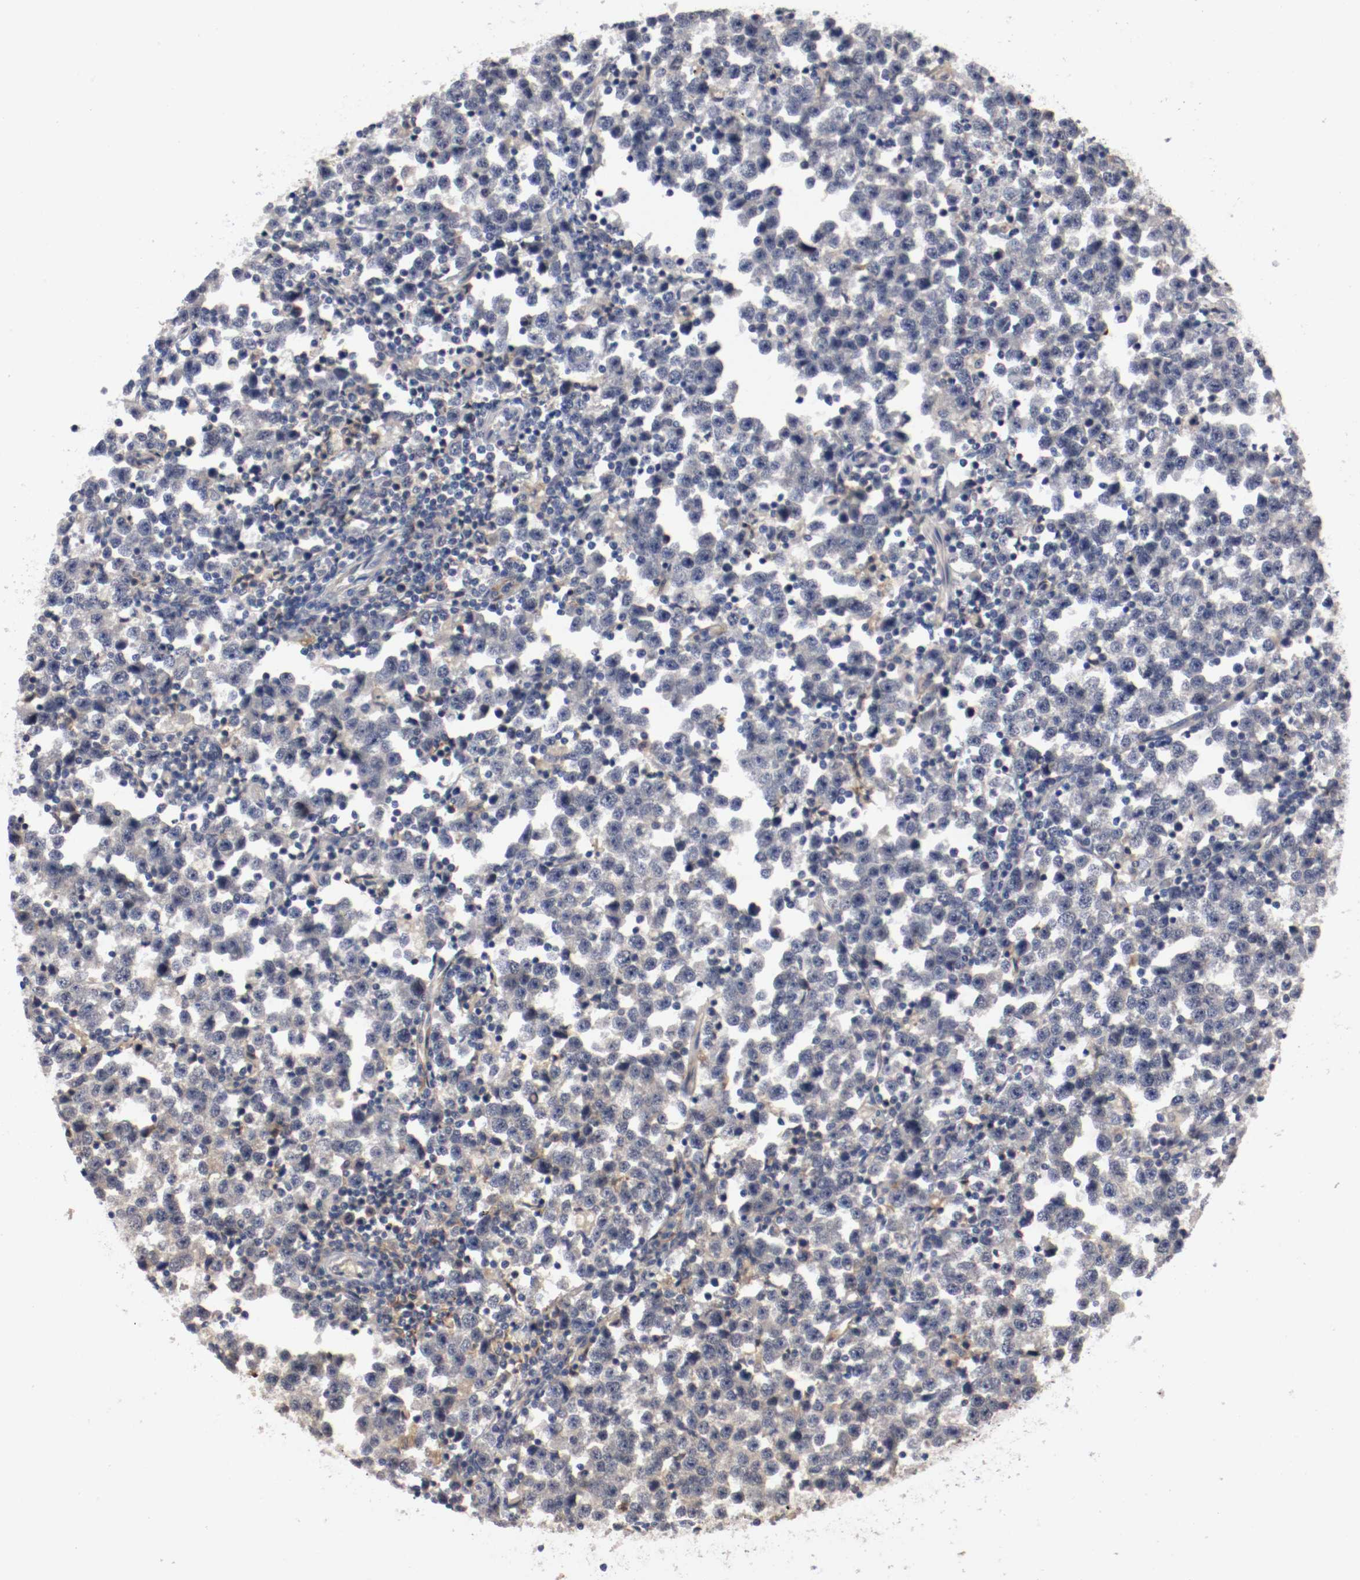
{"staining": {"intensity": "negative", "quantity": "none", "location": "none"}, "tissue": "testis cancer", "cell_type": "Tumor cells", "image_type": "cancer", "snomed": [{"axis": "morphology", "description": "Seminoma, NOS"}, {"axis": "topography", "description": "Testis"}], "caption": "Photomicrograph shows no significant protein positivity in tumor cells of testis cancer (seminoma).", "gene": "RBM23", "patient": {"sex": "male", "age": 43}}